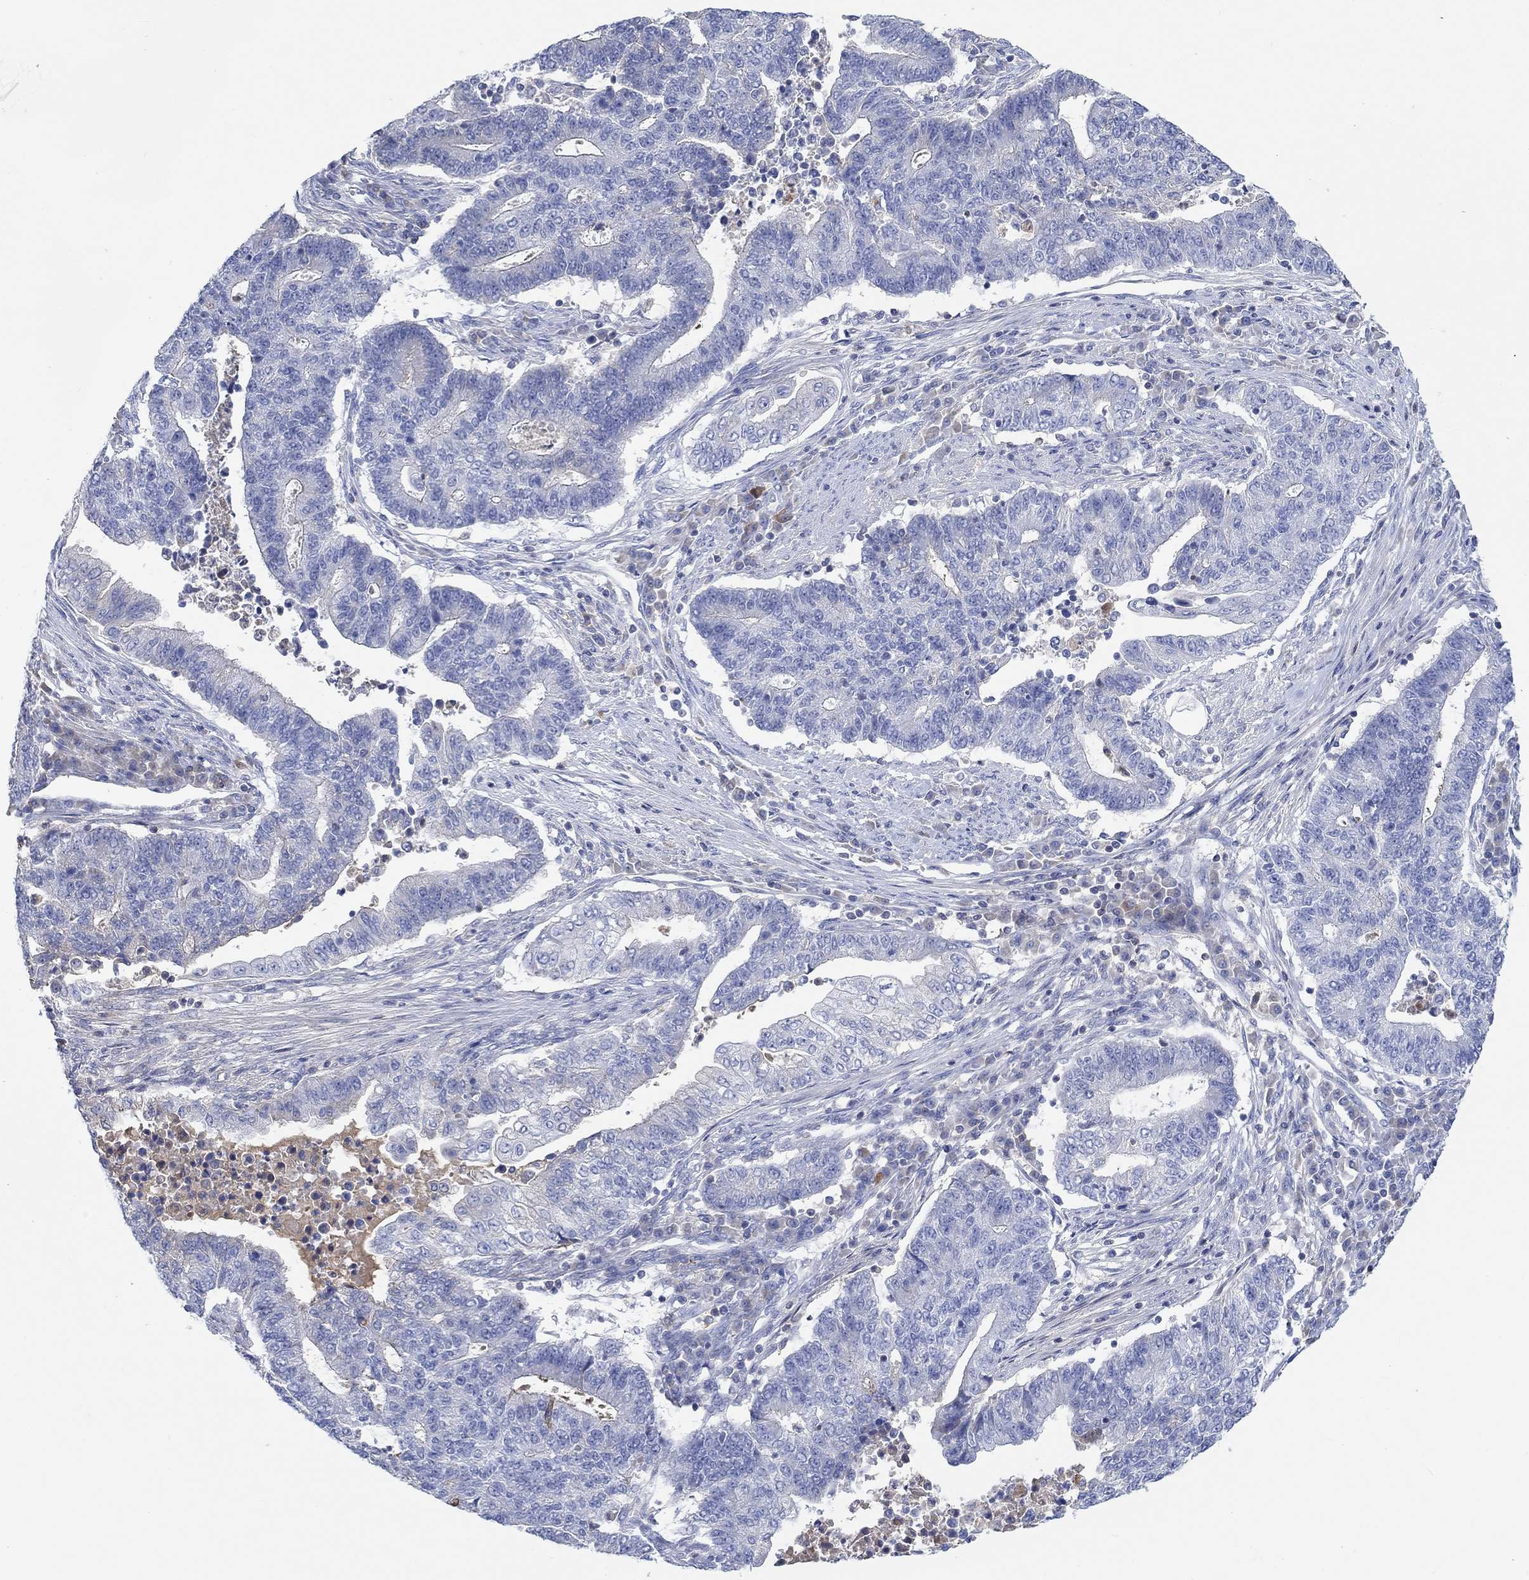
{"staining": {"intensity": "negative", "quantity": "none", "location": "none"}, "tissue": "endometrial cancer", "cell_type": "Tumor cells", "image_type": "cancer", "snomed": [{"axis": "morphology", "description": "Adenocarcinoma, NOS"}, {"axis": "topography", "description": "Uterus"}, {"axis": "topography", "description": "Endometrium"}], "caption": "Immunohistochemistry (IHC) of human endometrial cancer exhibits no staining in tumor cells. Nuclei are stained in blue.", "gene": "GCM1", "patient": {"sex": "female", "age": 54}}